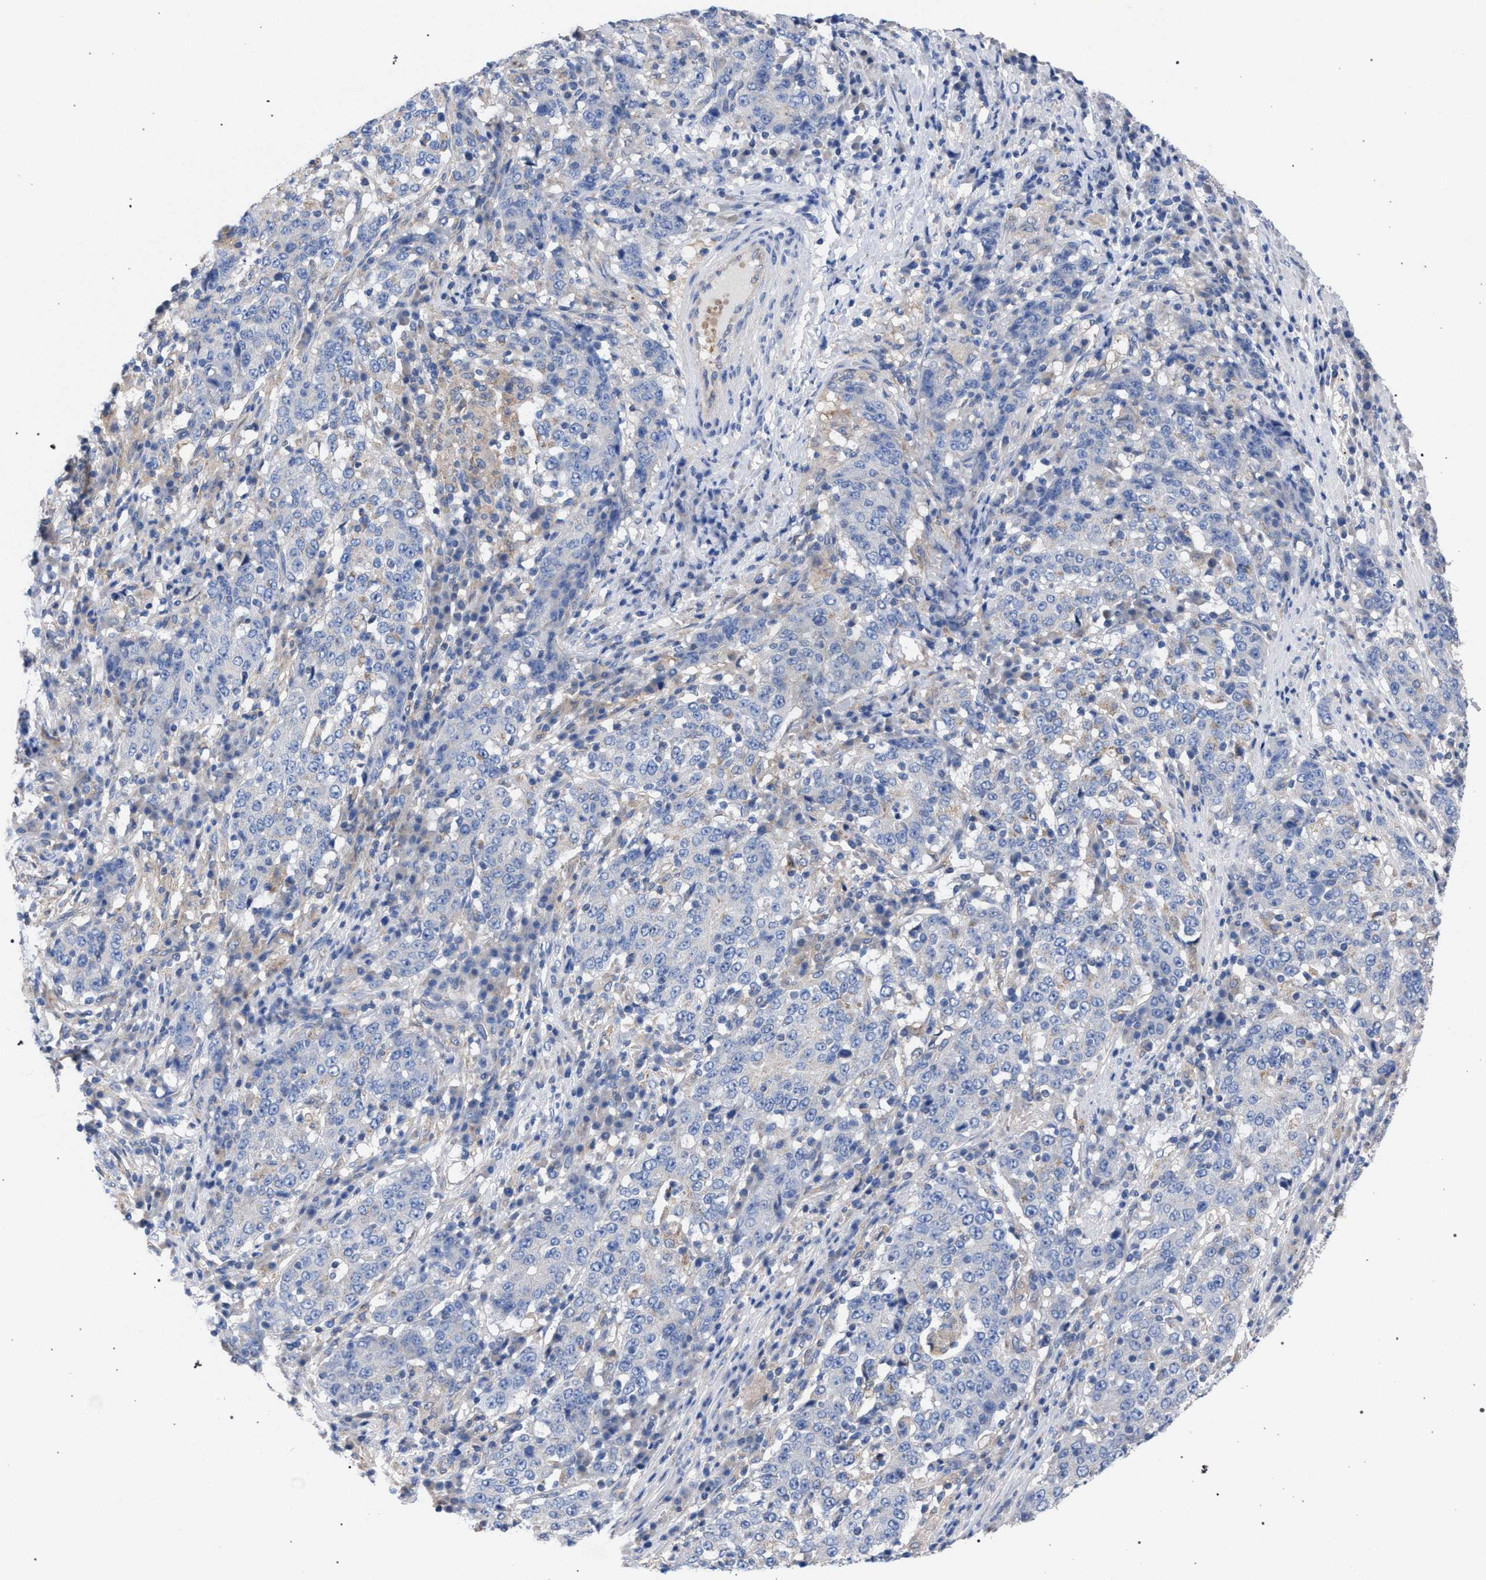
{"staining": {"intensity": "negative", "quantity": "none", "location": "none"}, "tissue": "stomach cancer", "cell_type": "Tumor cells", "image_type": "cancer", "snomed": [{"axis": "morphology", "description": "Adenocarcinoma, NOS"}, {"axis": "topography", "description": "Stomach"}], "caption": "Stomach cancer (adenocarcinoma) was stained to show a protein in brown. There is no significant staining in tumor cells.", "gene": "GMPR", "patient": {"sex": "male", "age": 59}}